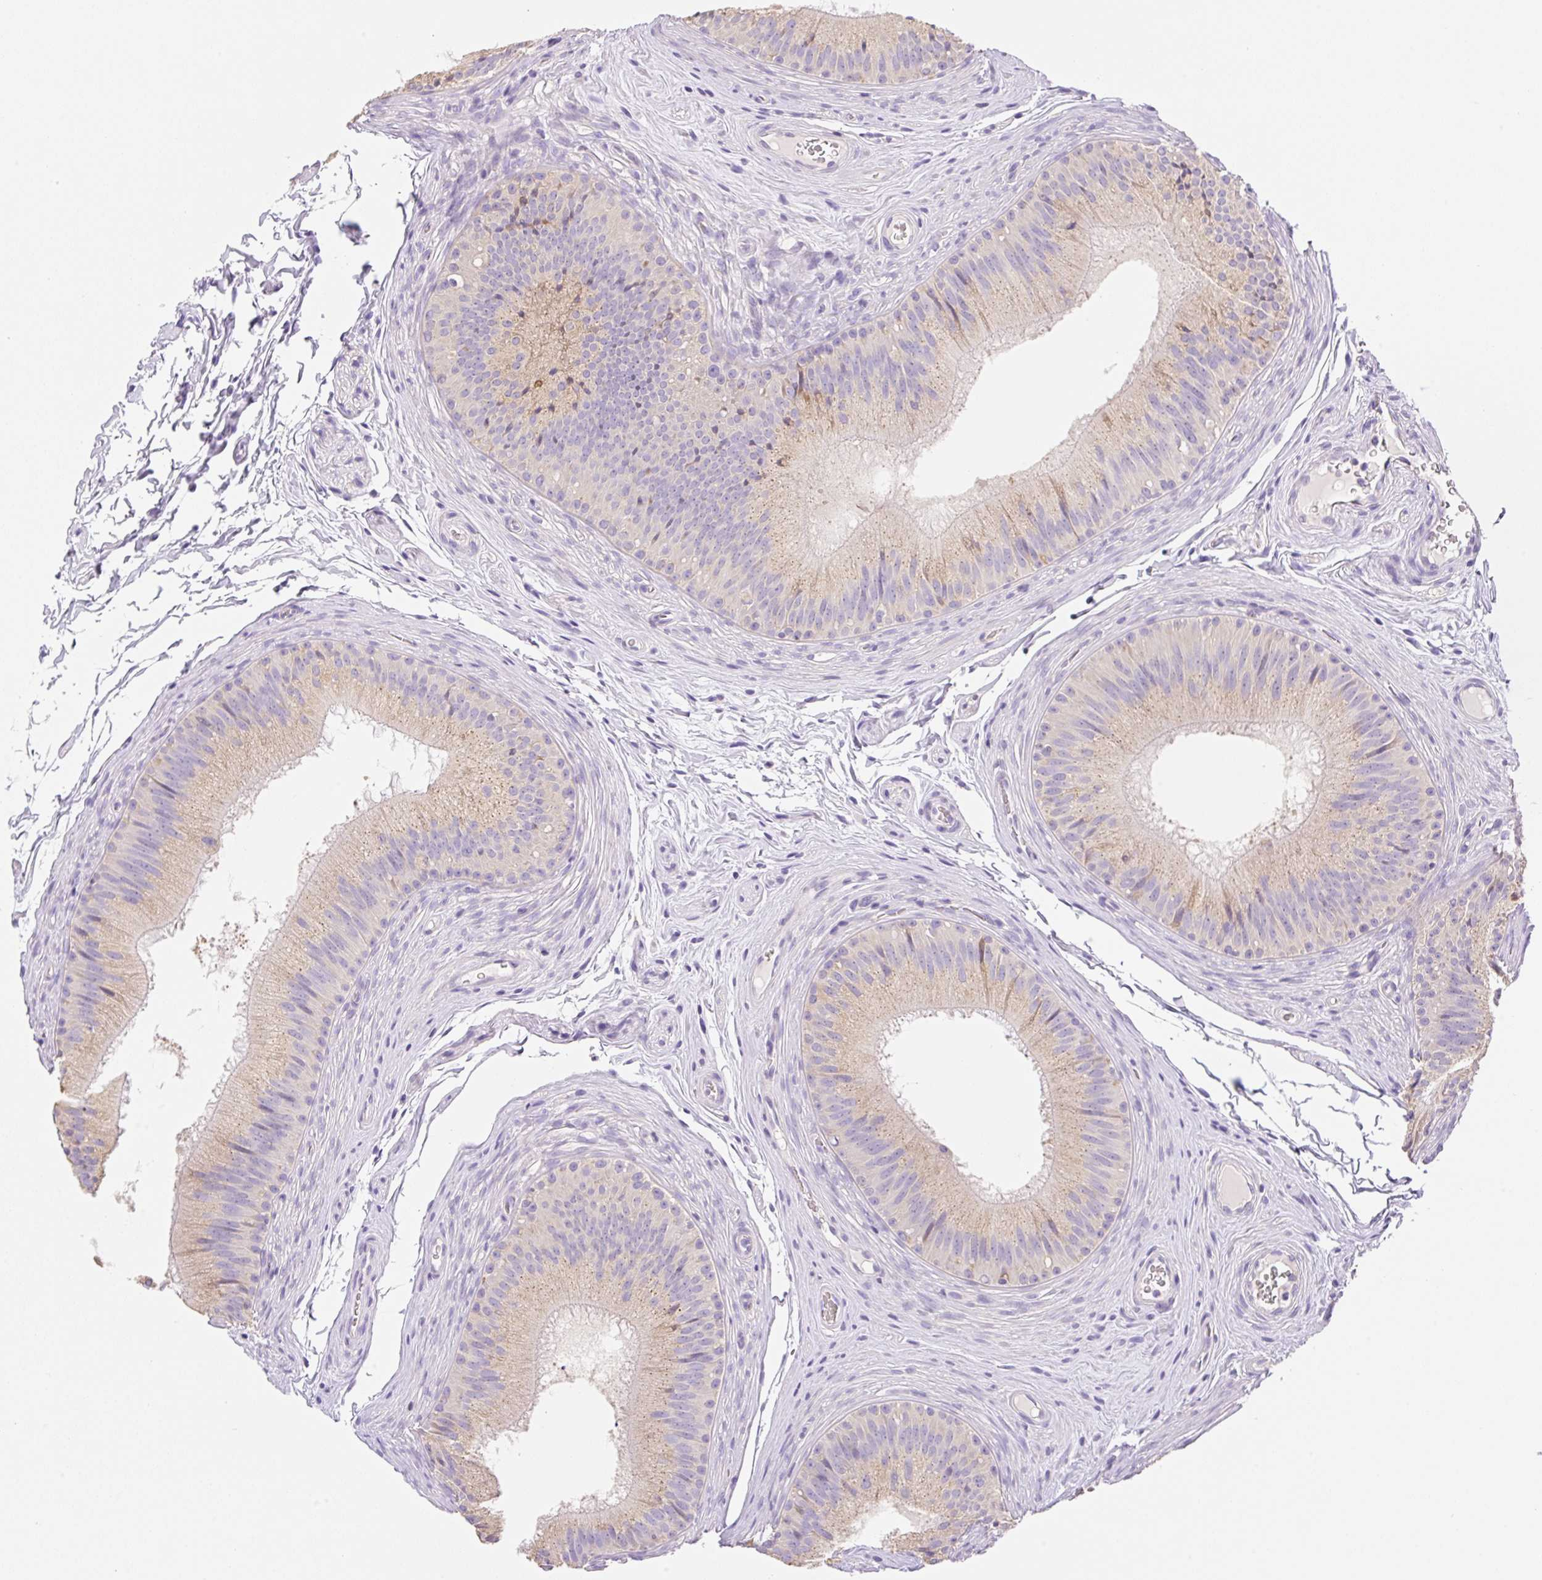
{"staining": {"intensity": "weak", "quantity": ">75%", "location": "cytoplasmic/membranous"}, "tissue": "epididymis", "cell_type": "Glandular cells", "image_type": "normal", "snomed": [{"axis": "morphology", "description": "Normal tissue, NOS"}, {"axis": "topography", "description": "Epididymis"}], "caption": "Protein staining of normal epididymis displays weak cytoplasmic/membranous staining in about >75% of glandular cells. Using DAB (brown) and hematoxylin (blue) stains, captured at high magnification using brightfield microscopy.", "gene": "COPZ2", "patient": {"sex": "male", "age": 24}}